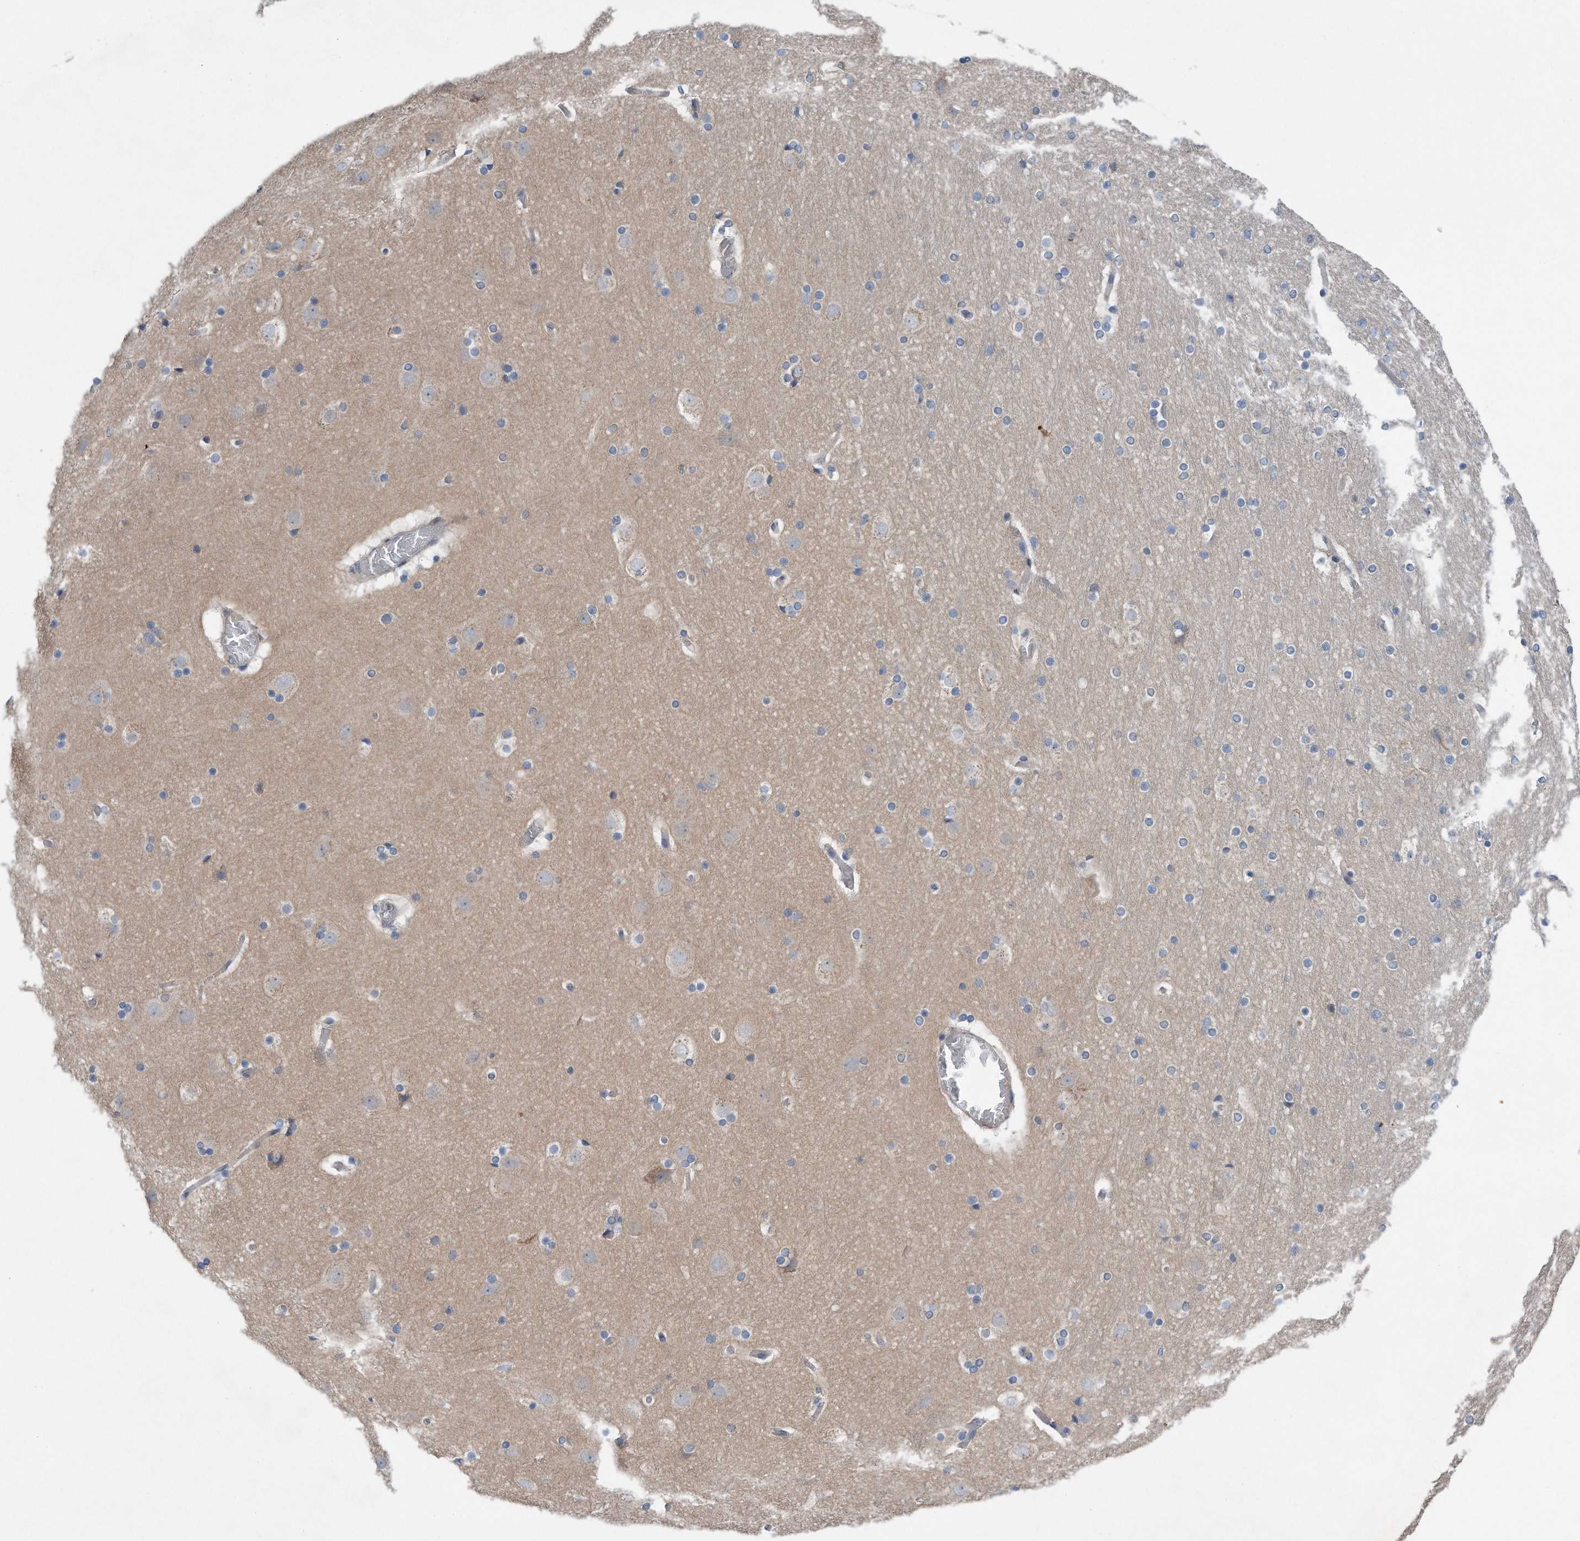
{"staining": {"intensity": "negative", "quantity": "none", "location": "none"}, "tissue": "cerebral cortex", "cell_type": "Endothelial cells", "image_type": "normal", "snomed": [{"axis": "morphology", "description": "Normal tissue, NOS"}, {"axis": "topography", "description": "Cerebral cortex"}], "caption": "Immunohistochemistry (IHC) of unremarkable human cerebral cortex shows no staining in endothelial cells. The staining is performed using DAB brown chromogen with nuclei counter-stained in using hematoxylin.", "gene": "YRDC", "patient": {"sex": "male", "age": 57}}